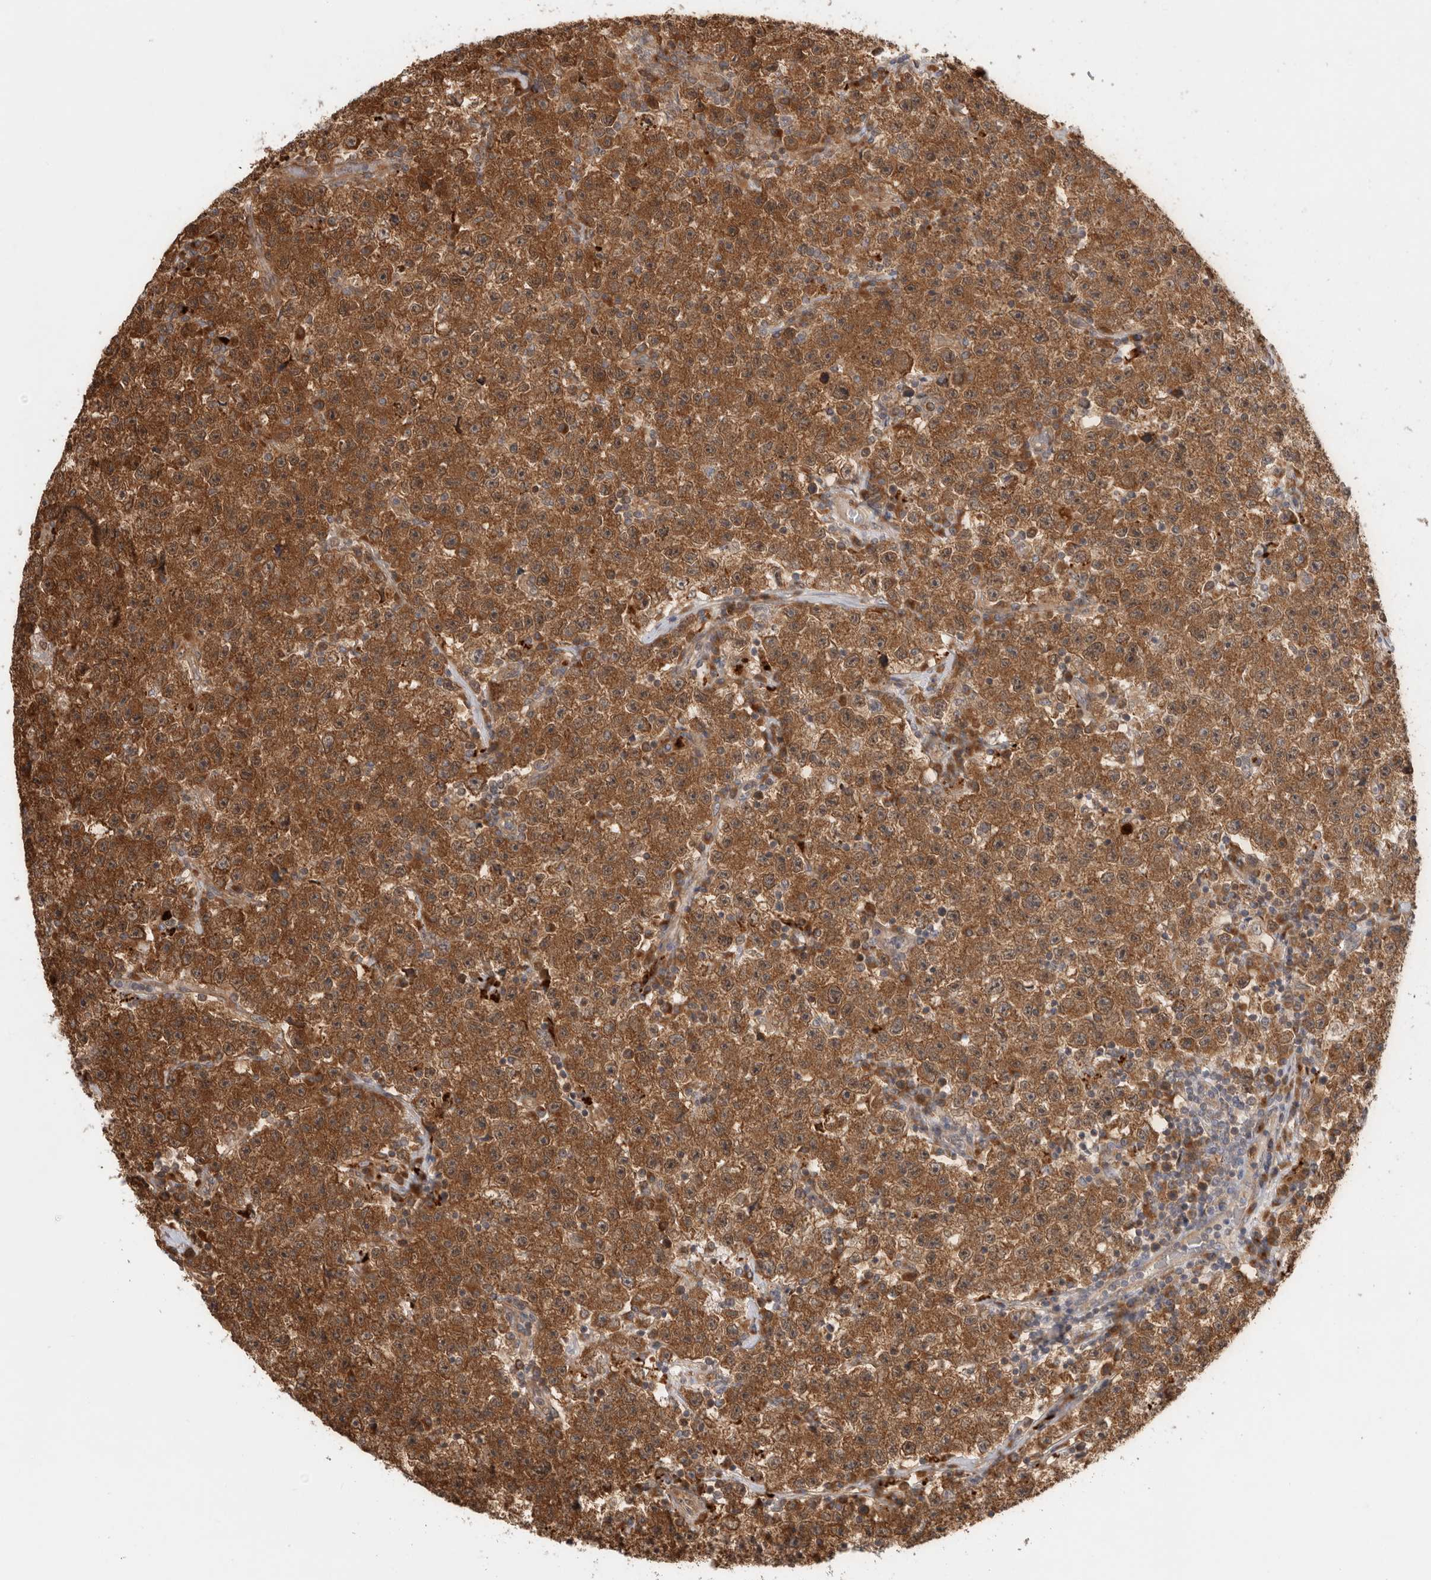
{"staining": {"intensity": "strong", "quantity": ">75%", "location": "cytoplasmic/membranous"}, "tissue": "testis cancer", "cell_type": "Tumor cells", "image_type": "cancer", "snomed": [{"axis": "morphology", "description": "Seminoma, NOS"}, {"axis": "topography", "description": "Testis"}], "caption": "IHC of seminoma (testis) shows high levels of strong cytoplasmic/membranous positivity in approximately >75% of tumor cells.", "gene": "ACTL9", "patient": {"sex": "male", "age": 22}}